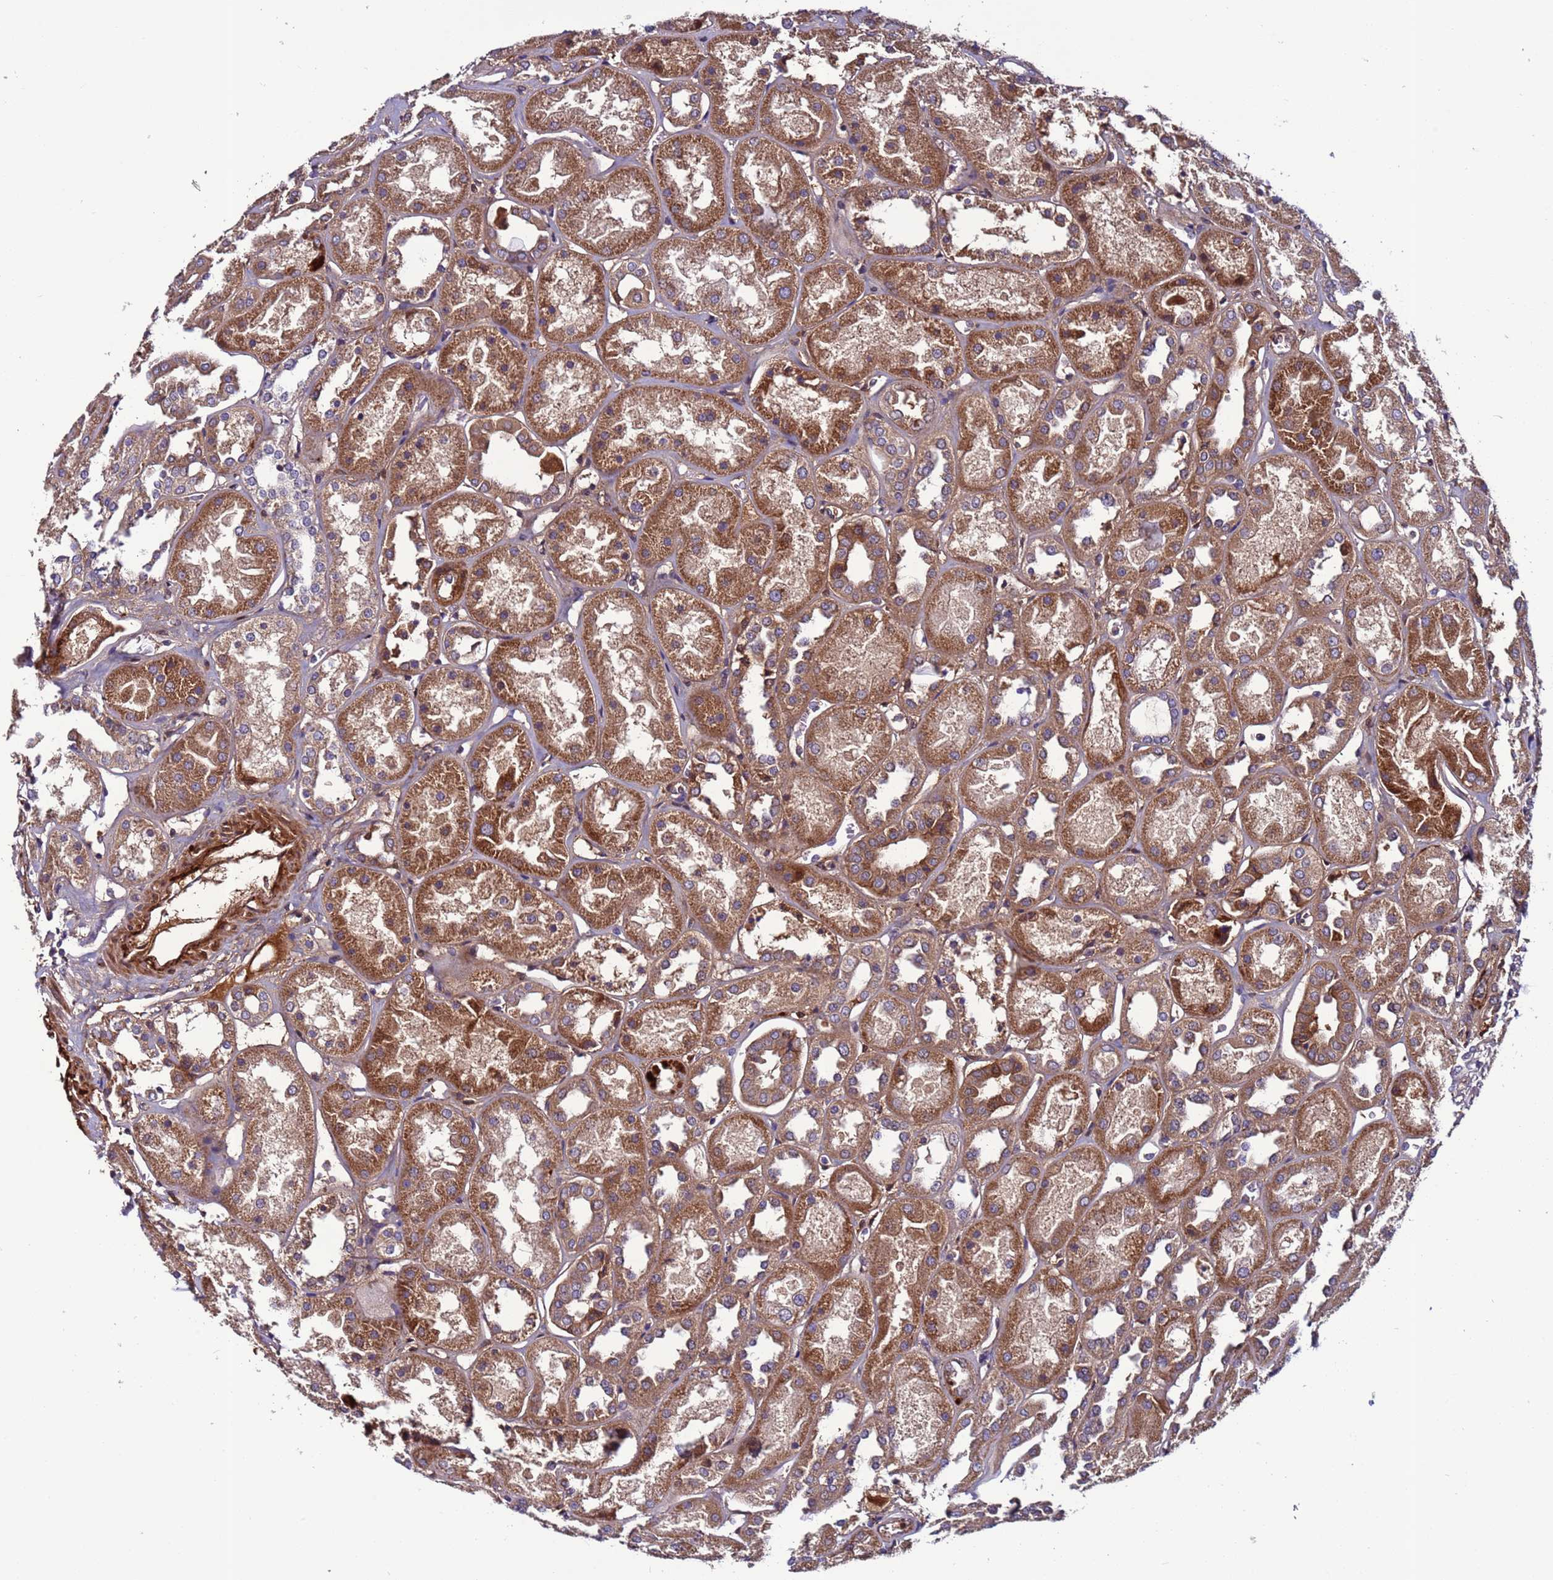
{"staining": {"intensity": "moderate", "quantity": "<25%", "location": "cytoplasmic/membranous"}, "tissue": "kidney", "cell_type": "Cells in glomeruli", "image_type": "normal", "snomed": [{"axis": "morphology", "description": "Normal tissue, NOS"}, {"axis": "topography", "description": "Kidney"}], "caption": "Human kidney stained with a brown dye displays moderate cytoplasmic/membranous positive positivity in approximately <25% of cells in glomeruli.", "gene": "C8G", "patient": {"sex": "male", "age": 70}}